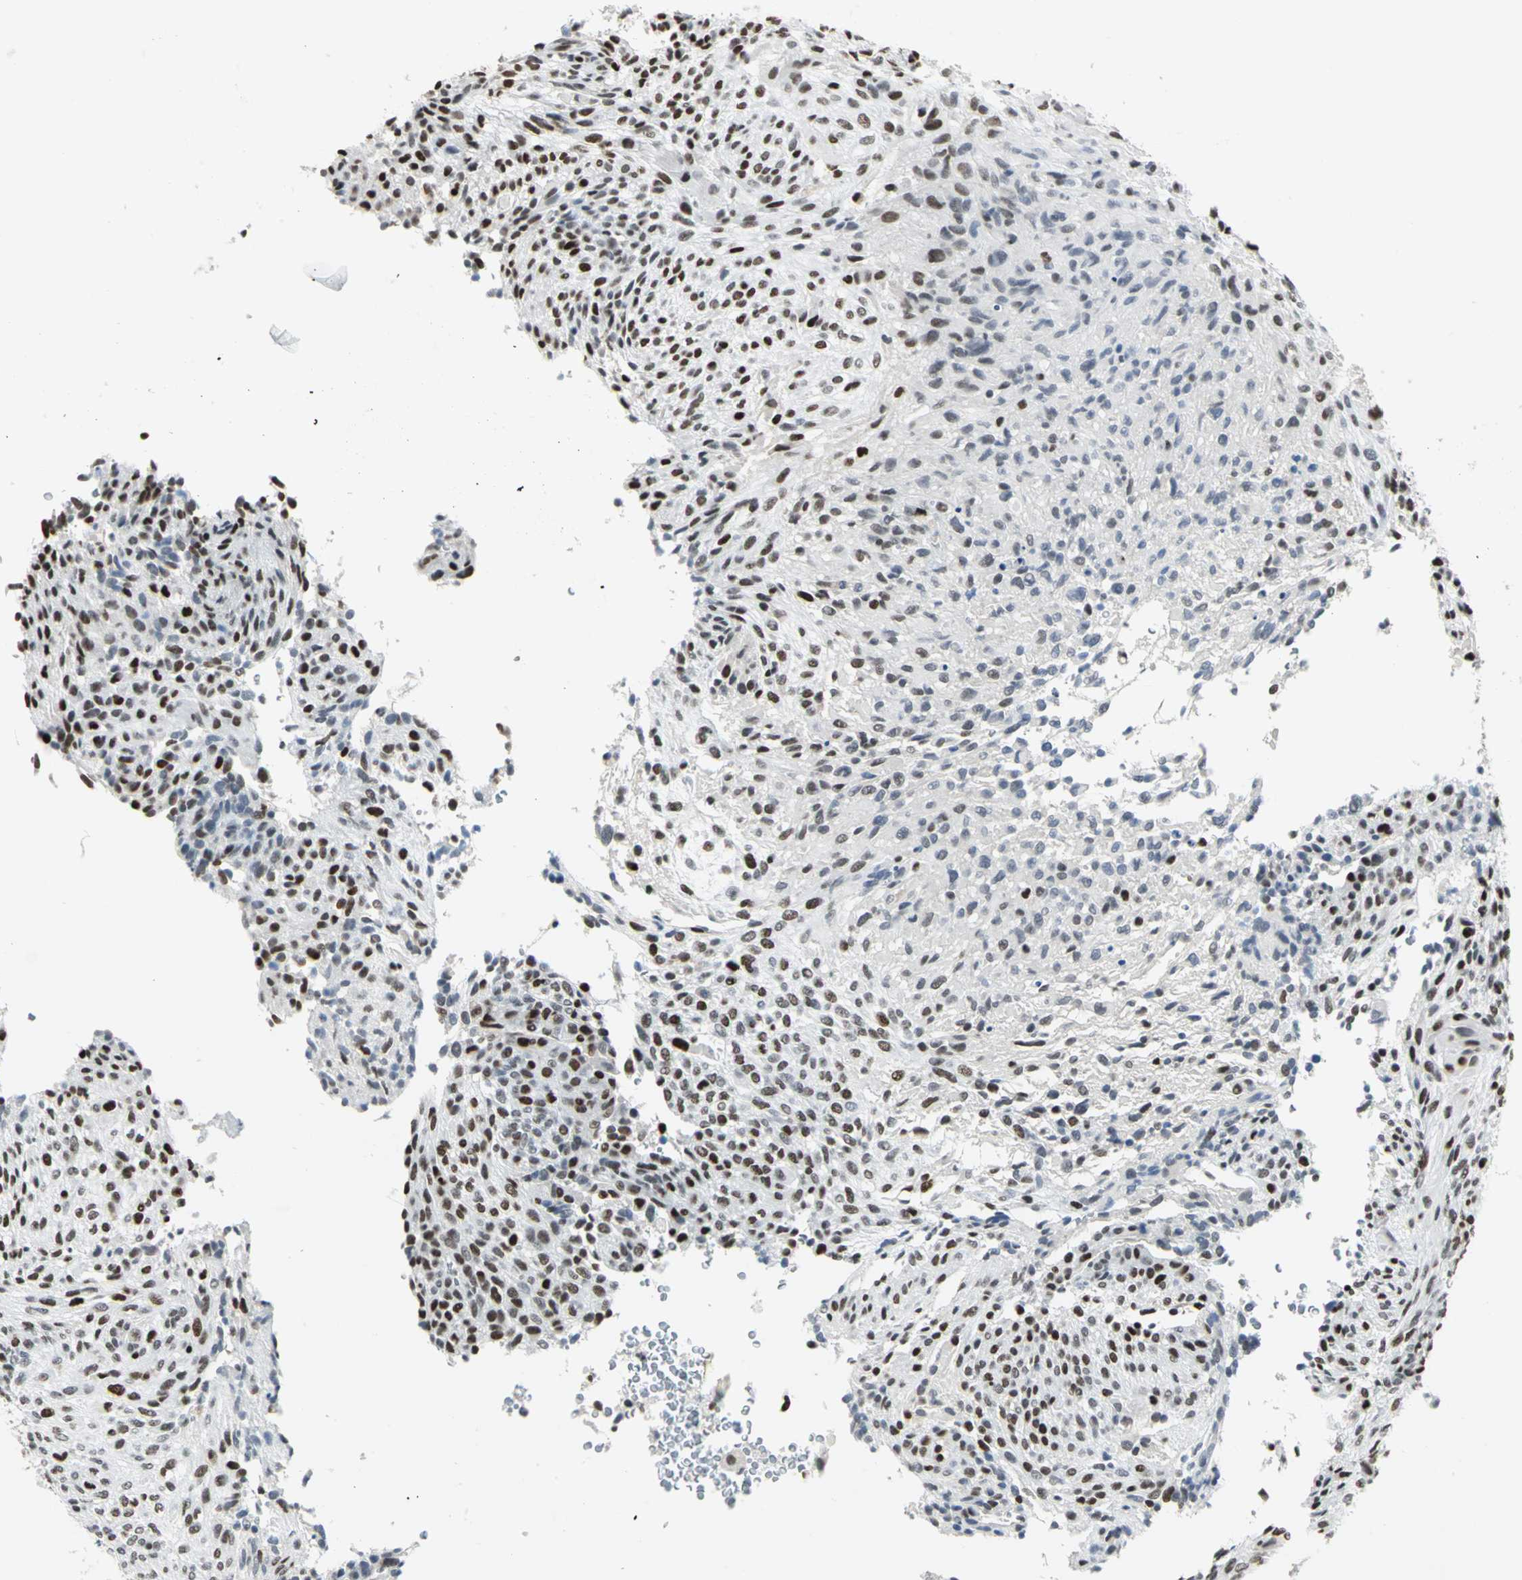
{"staining": {"intensity": "strong", "quantity": ">75%", "location": "nuclear"}, "tissue": "glioma", "cell_type": "Tumor cells", "image_type": "cancer", "snomed": [{"axis": "morphology", "description": "Glioma, malignant, High grade"}, {"axis": "topography", "description": "Cerebral cortex"}], "caption": "Human malignant glioma (high-grade) stained with a protein marker shows strong staining in tumor cells.", "gene": "HNRNPD", "patient": {"sex": "female", "age": 55}}